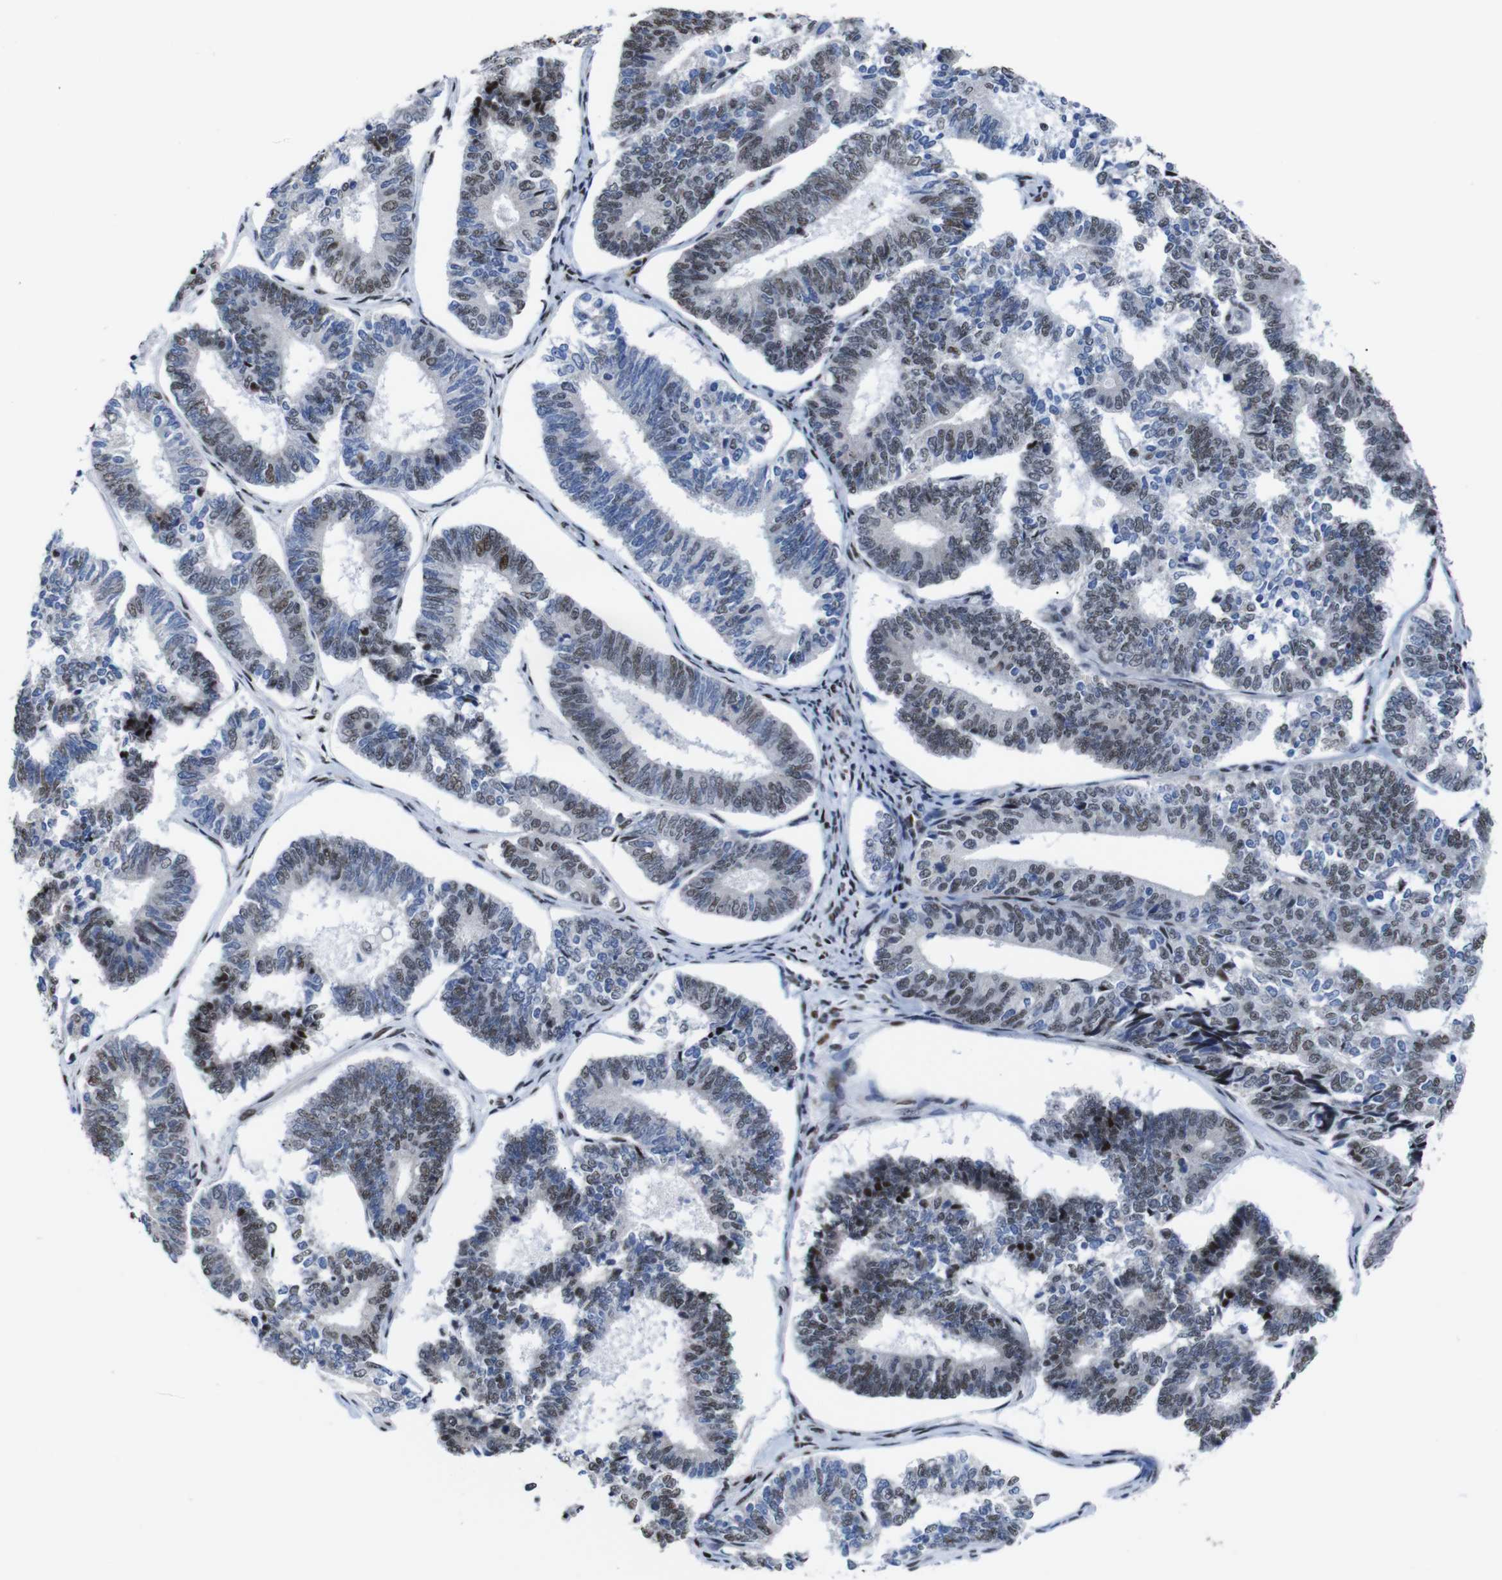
{"staining": {"intensity": "weak", "quantity": "25%-75%", "location": "nuclear"}, "tissue": "endometrial cancer", "cell_type": "Tumor cells", "image_type": "cancer", "snomed": [{"axis": "morphology", "description": "Adenocarcinoma, NOS"}, {"axis": "topography", "description": "Endometrium"}], "caption": "Brown immunohistochemical staining in human endometrial adenocarcinoma exhibits weak nuclear expression in approximately 25%-75% of tumor cells.", "gene": "GATA6", "patient": {"sex": "female", "age": 70}}